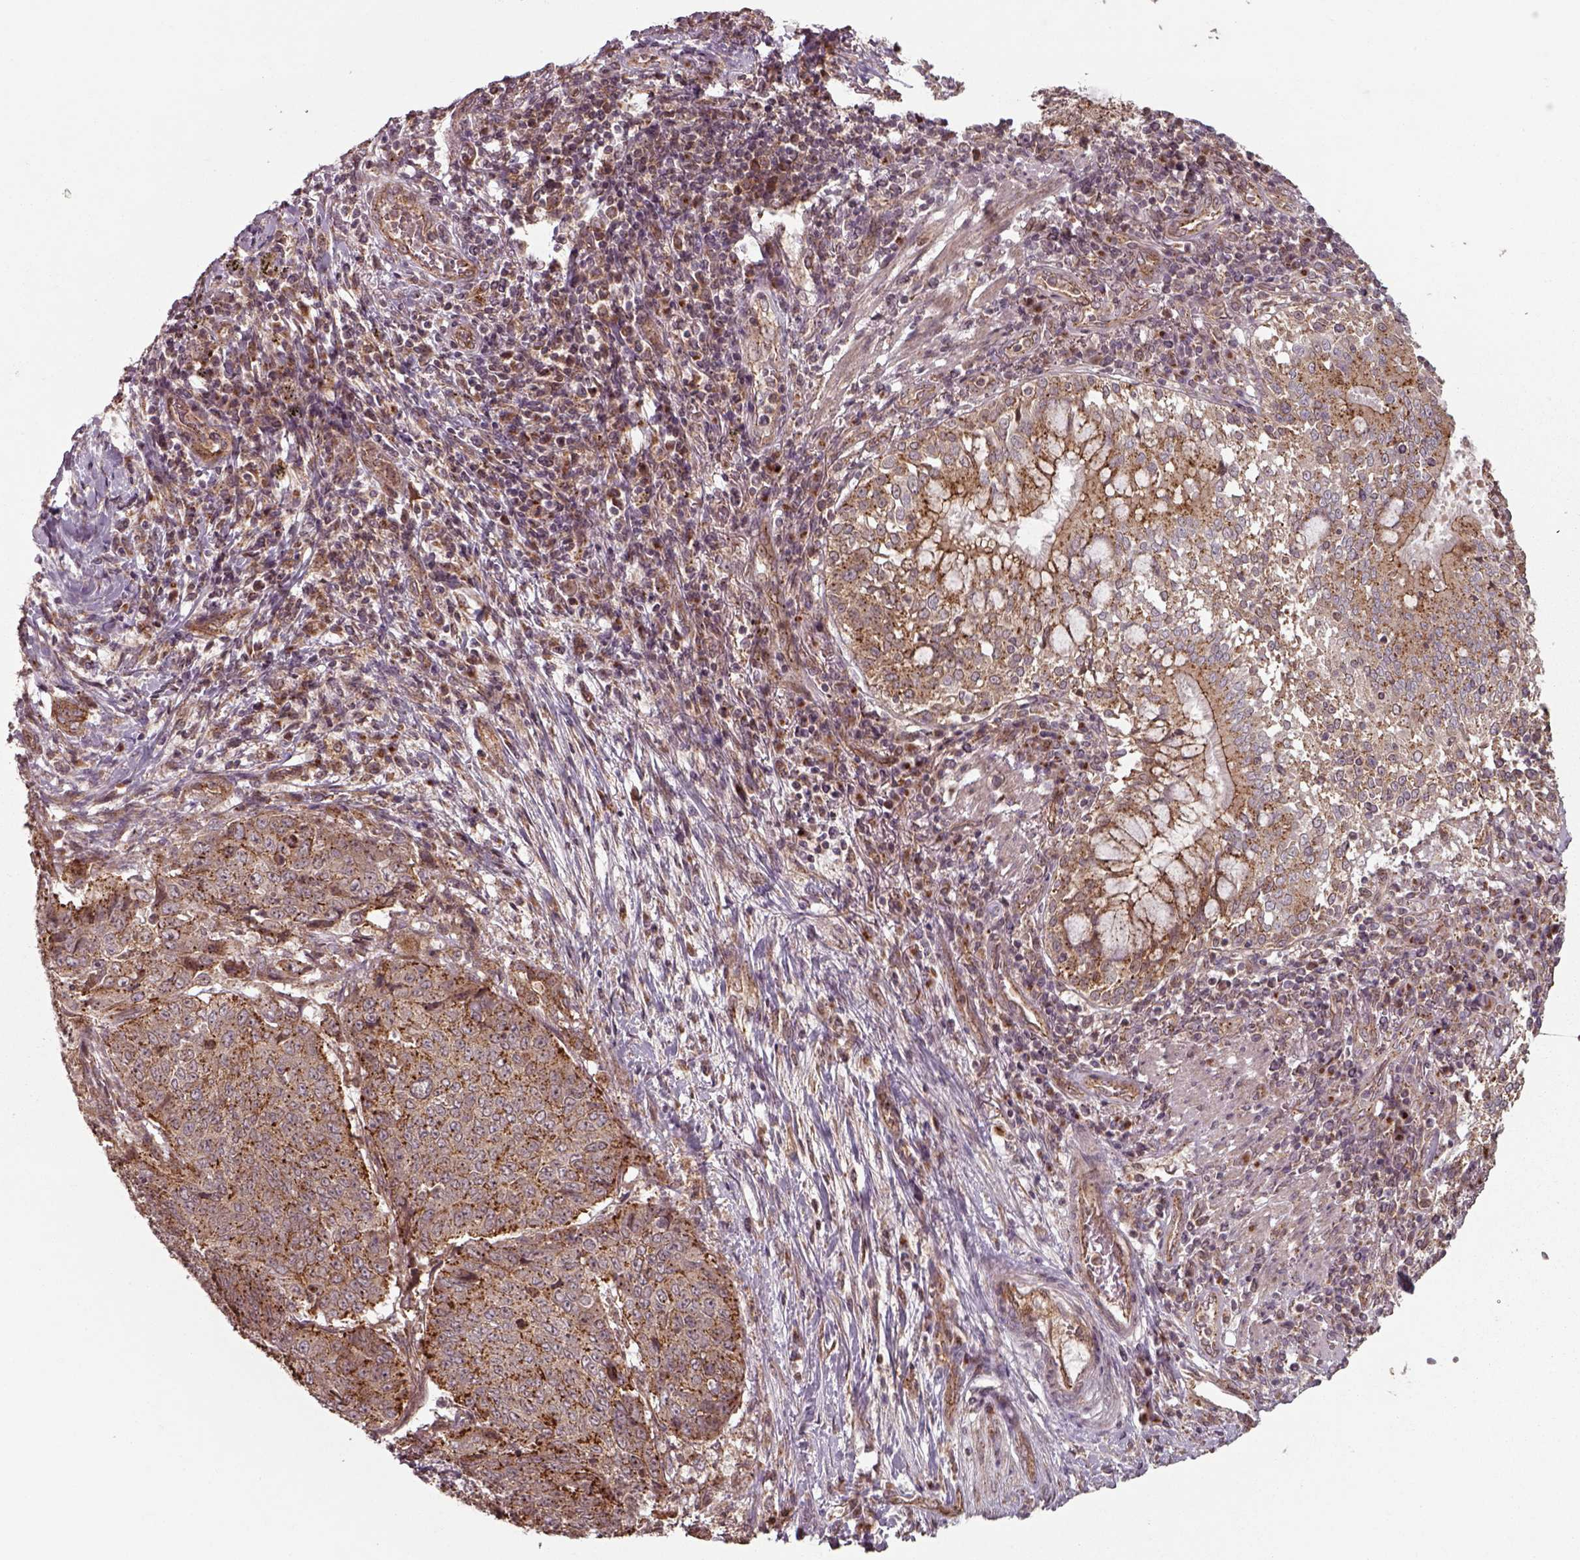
{"staining": {"intensity": "strong", "quantity": ">75%", "location": "cytoplasmic/membranous"}, "tissue": "lung cancer", "cell_type": "Tumor cells", "image_type": "cancer", "snomed": [{"axis": "morphology", "description": "Normal tissue, NOS"}, {"axis": "morphology", "description": "Squamous cell carcinoma, NOS"}, {"axis": "topography", "description": "Bronchus"}, {"axis": "topography", "description": "Lung"}], "caption": "Protein analysis of squamous cell carcinoma (lung) tissue displays strong cytoplasmic/membranous staining in about >75% of tumor cells.", "gene": "CHMP3", "patient": {"sex": "male", "age": 64}}